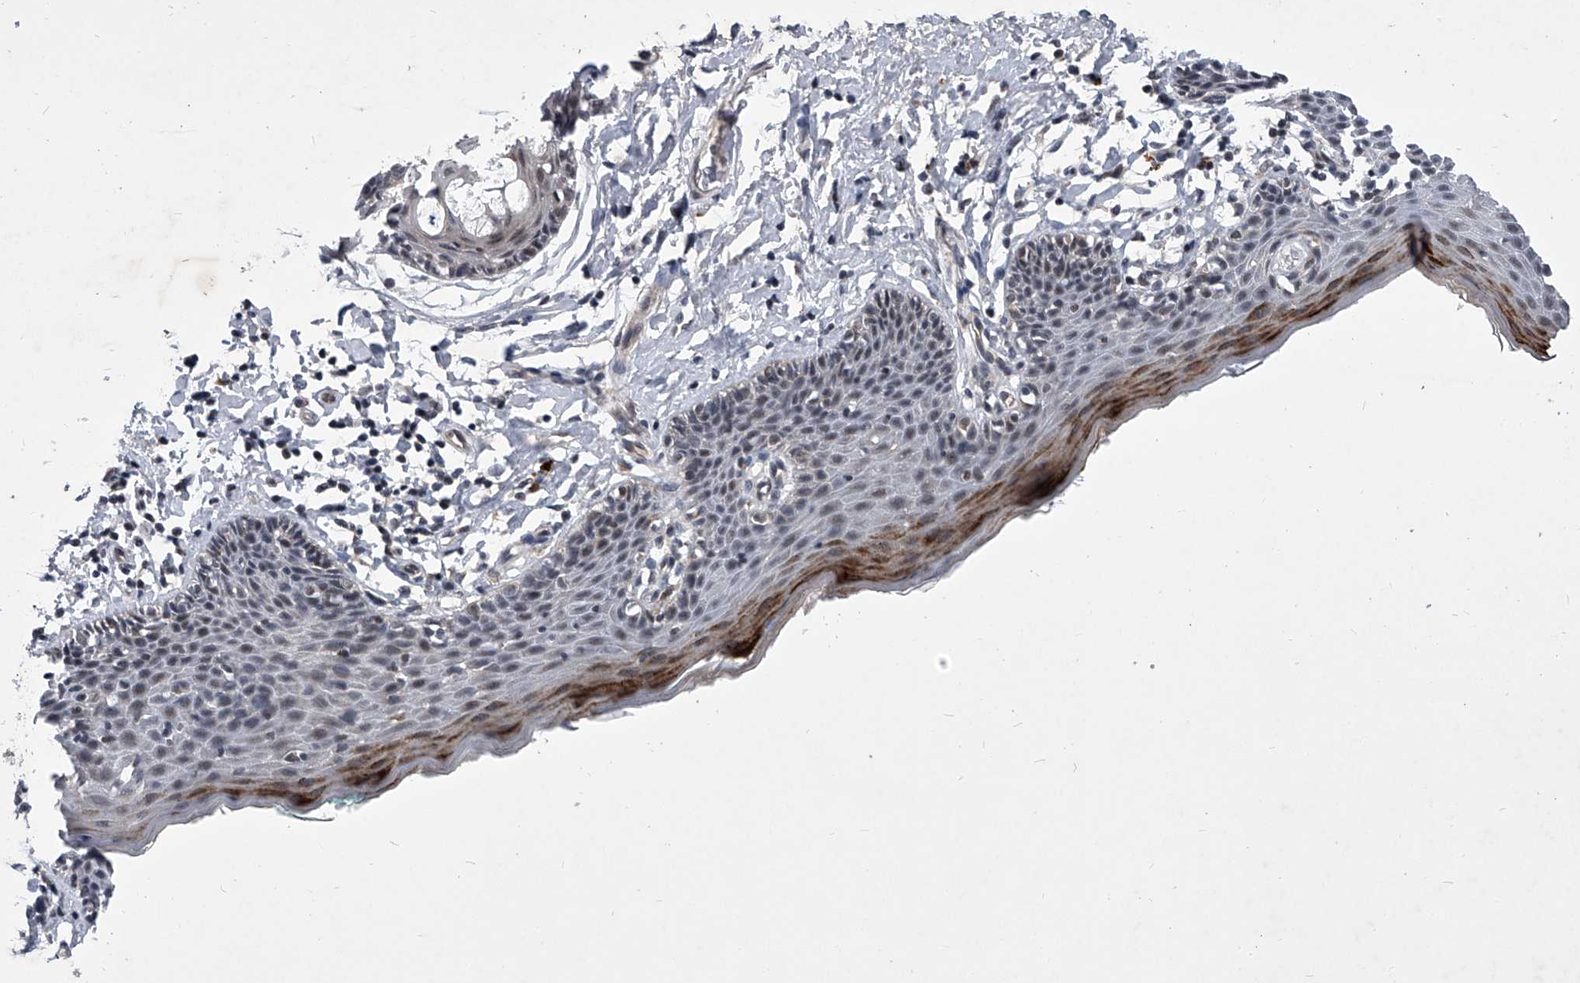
{"staining": {"intensity": "strong", "quantity": "<25%", "location": "cytoplasmic/membranous"}, "tissue": "skin", "cell_type": "Epidermal cells", "image_type": "normal", "snomed": [{"axis": "morphology", "description": "Normal tissue, NOS"}, {"axis": "topography", "description": "Vulva"}], "caption": "Skin stained with a brown dye shows strong cytoplasmic/membranous positive expression in about <25% of epidermal cells.", "gene": "ZNF76", "patient": {"sex": "female", "age": 66}}